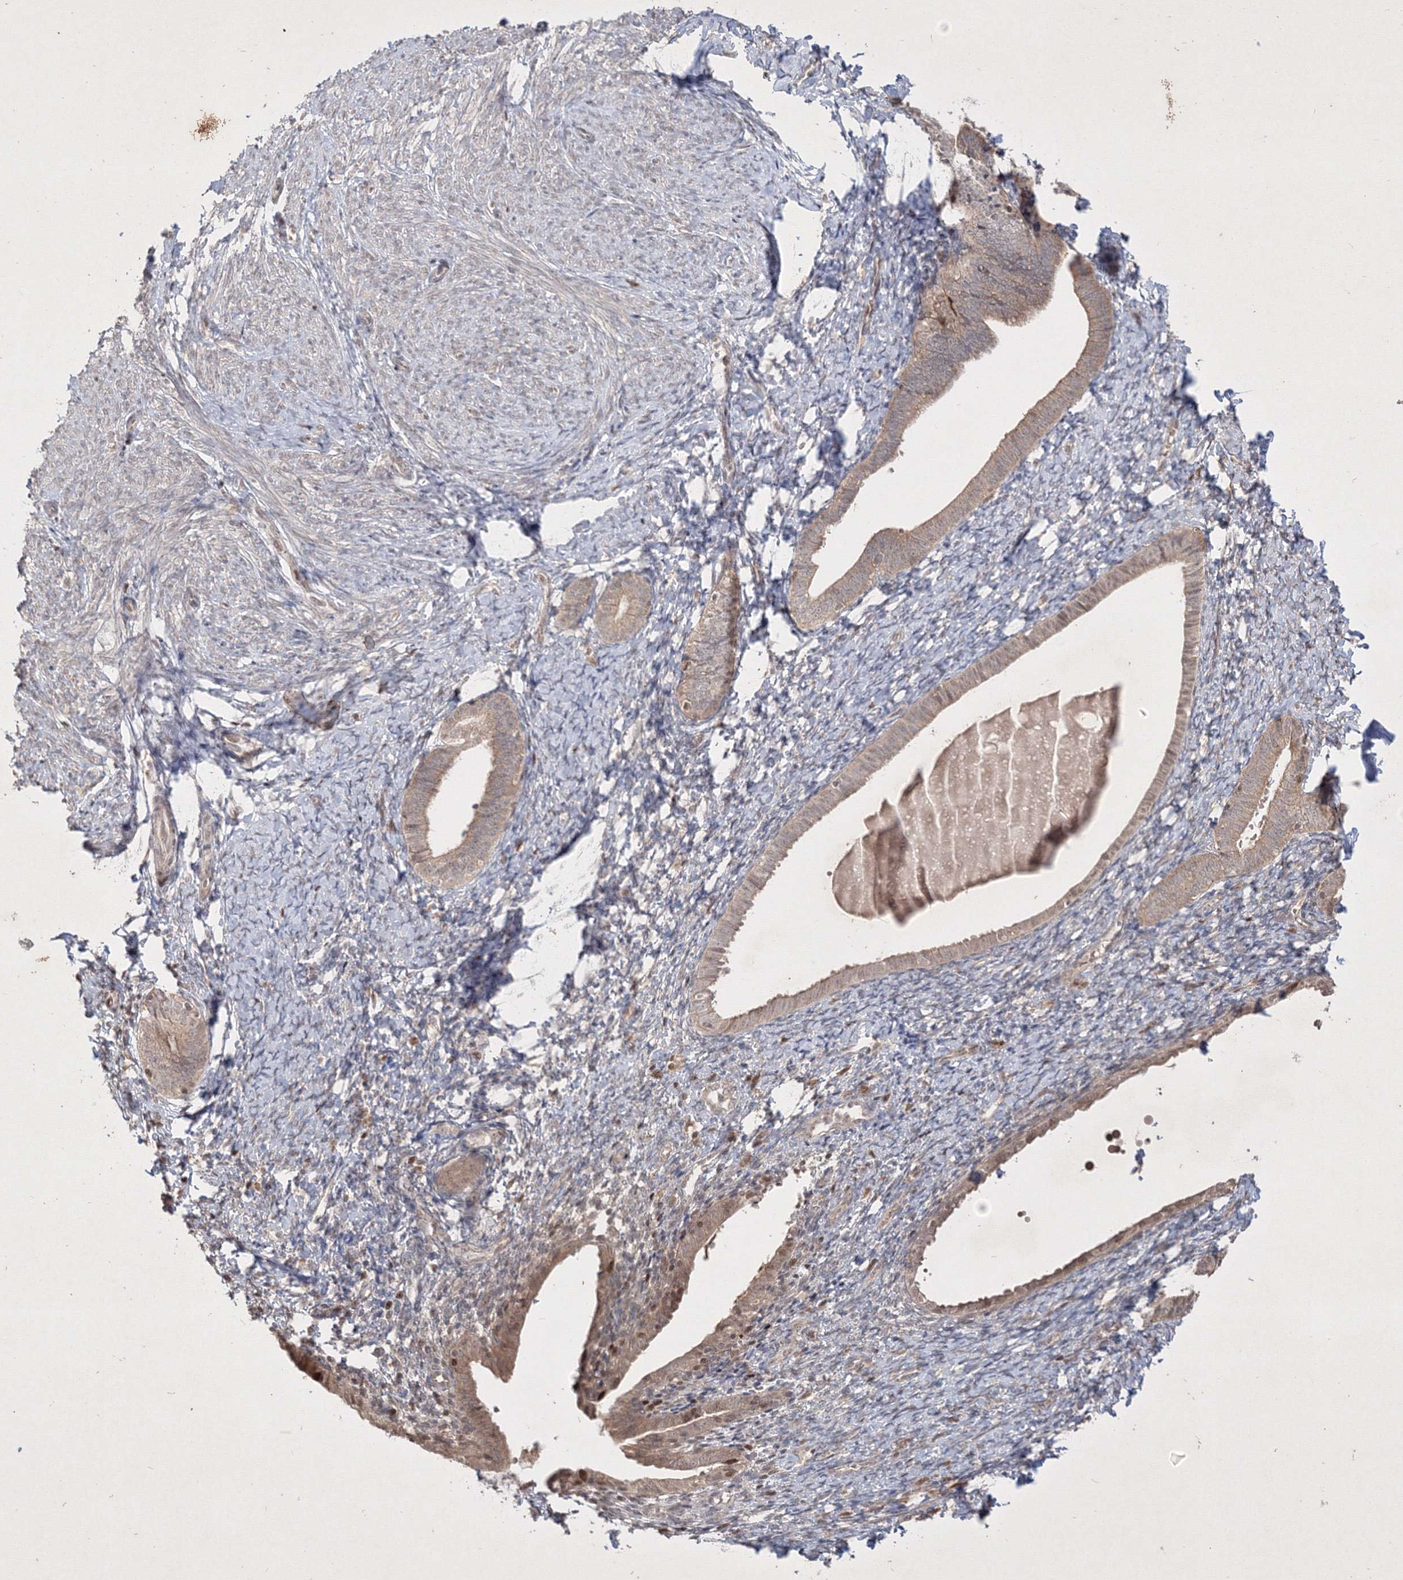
{"staining": {"intensity": "negative", "quantity": "none", "location": "none"}, "tissue": "endometrium", "cell_type": "Cells in endometrial stroma", "image_type": "normal", "snomed": [{"axis": "morphology", "description": "Normal tissue, NOS"}, {"axis": "topography", "description": "Endometrium"}], "caption": "Cells in endometrial stroma show no significant protein positivity in normal endometrium. (DAB (3,3'-diaminobenzidine) immunohistochemistry (IHC) visualized using brightfield microscopy, high magnification).", "gene": "TAB1", "patient": {"sex": "female", "age": 72}}